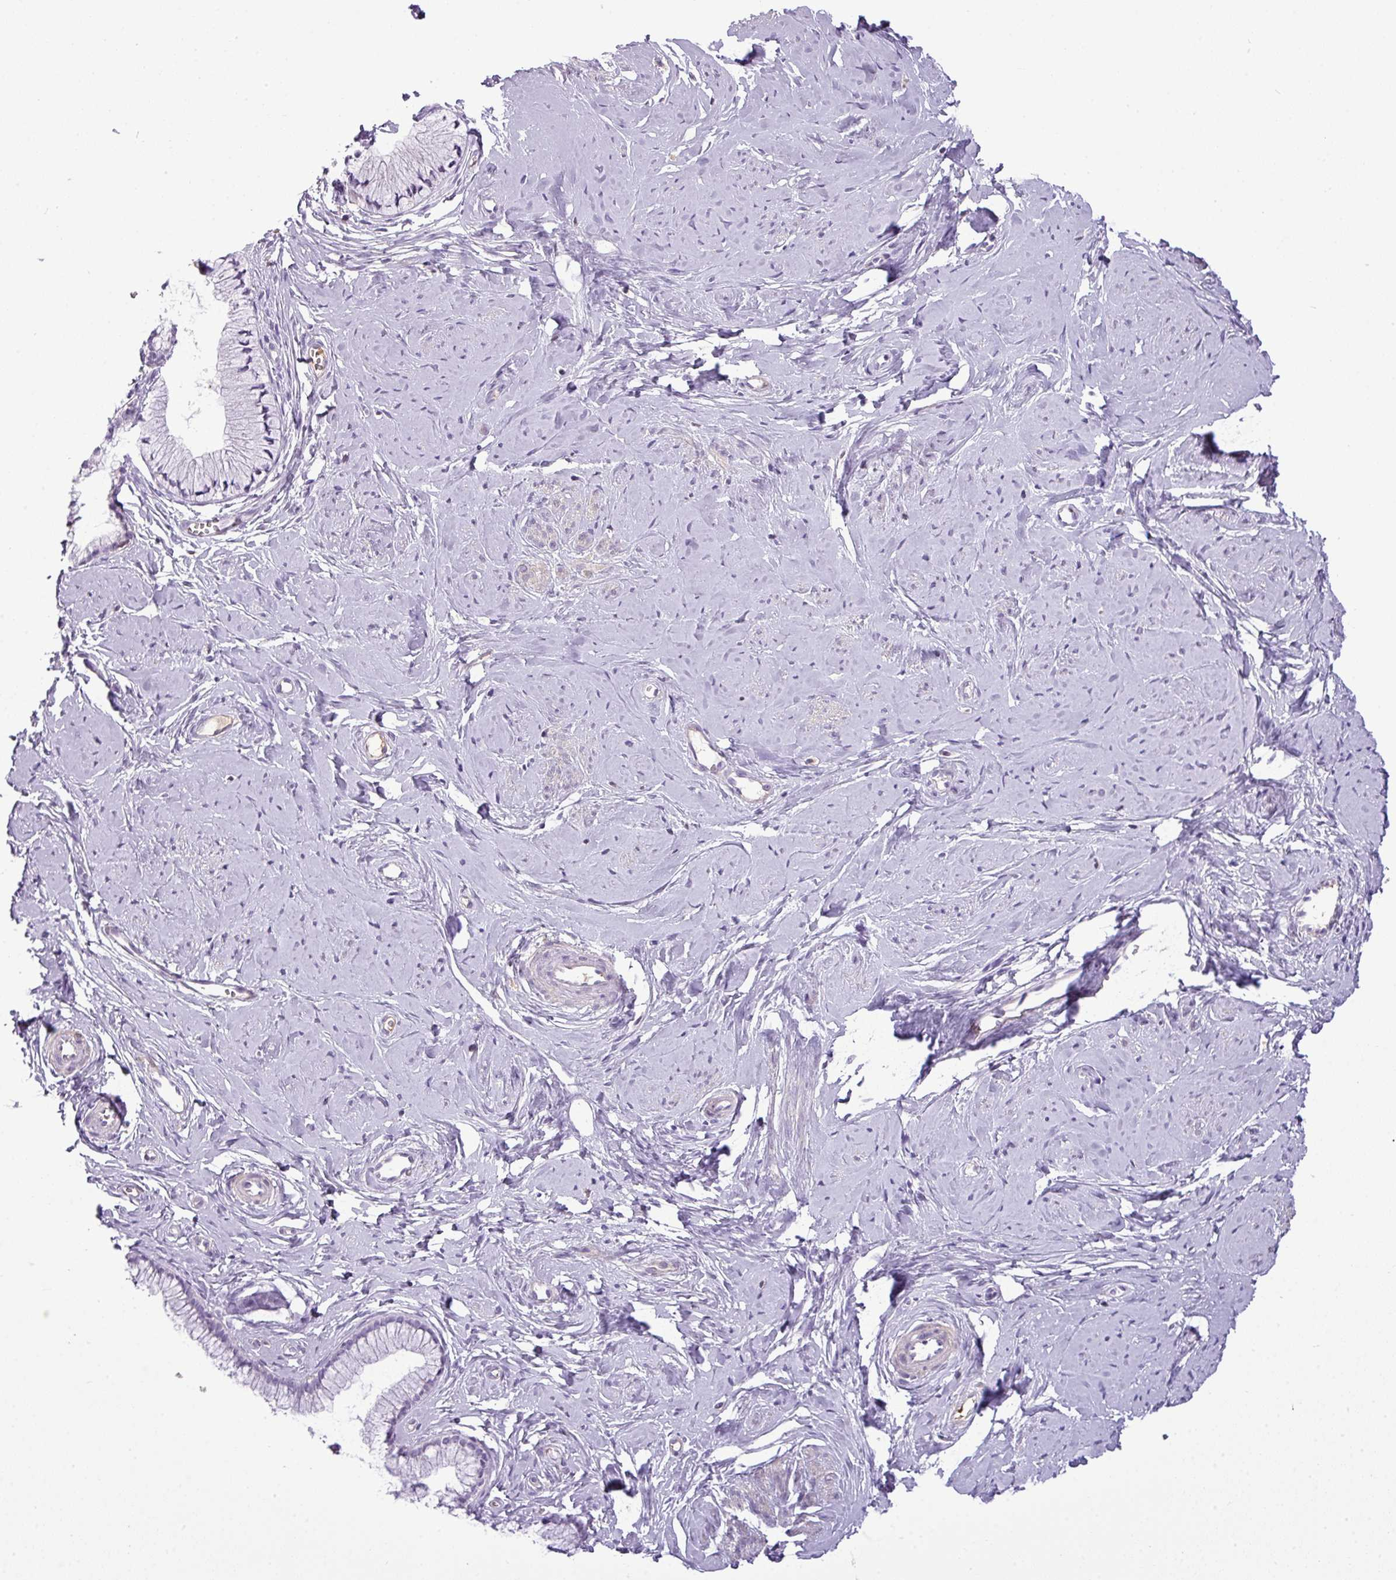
{"staining": {"intensity": "weak", "quantity": "<25%", "location": "cytoplasmic/membranous"}, "tissue": "cervix", "cell_type": "Glandular cells", "image_type": "normal", "snomed": [{"axis": "morphology", "description": "Normal tissue, NOS"}, {"axis": "topography", "description": "Cervix"}], "caption": "IHC histopathology image of unremarkable cervix: human cervix stained with DAB reveals no significant protein positivity in glandular cells.", "gene": "C4A", "patient": {"sex": "female", "age": 40}}